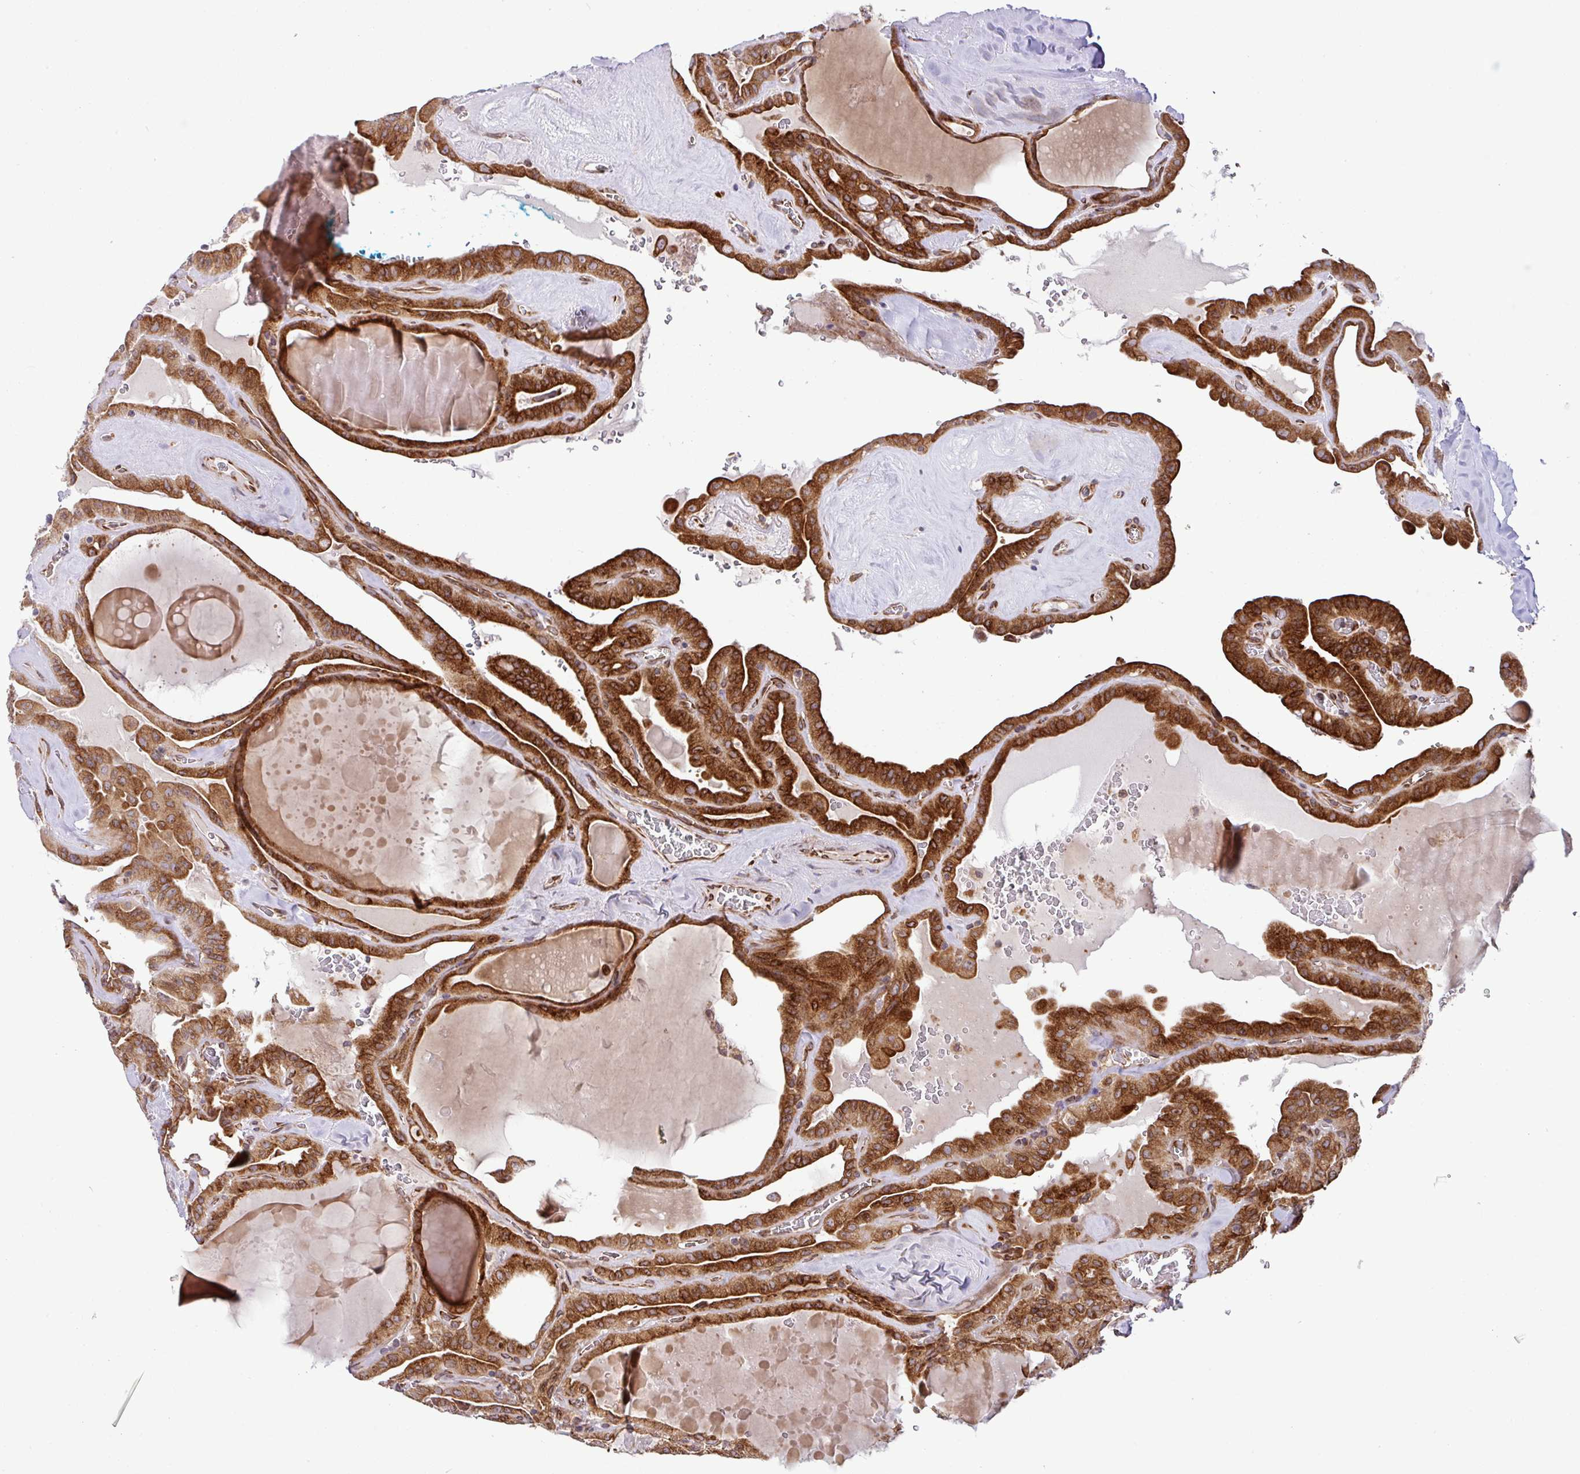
{"staining": {"intensity": "strong", "quantity": ">75%", "location": "cytoplasmic/membranous"}, "tissue": "thyroid cancer", "cell_type": "Tumor cells", "image_type": "cancer", "snomed": [{"axis": "morphology", "description": "Papillary adenocarcinoma, NOS"}, {"axis": "topography", "description": "Thyroid gland"}], "caption": "High-power microscopy captured an immunohistochemistry (IHC) histopathology image of thyroid cancer, revealing strong cytoplasmic/membranous positivity in about >75% of tumor cells. The protein of interest is stained brown, and the nuclei are stained in blue (DAB (3,3'-diaminobenzidine) IHC with brightfield microscopy, high magnification).", "gene": "SLC39A7", "patient": {"sex": "male", "age": 52}}